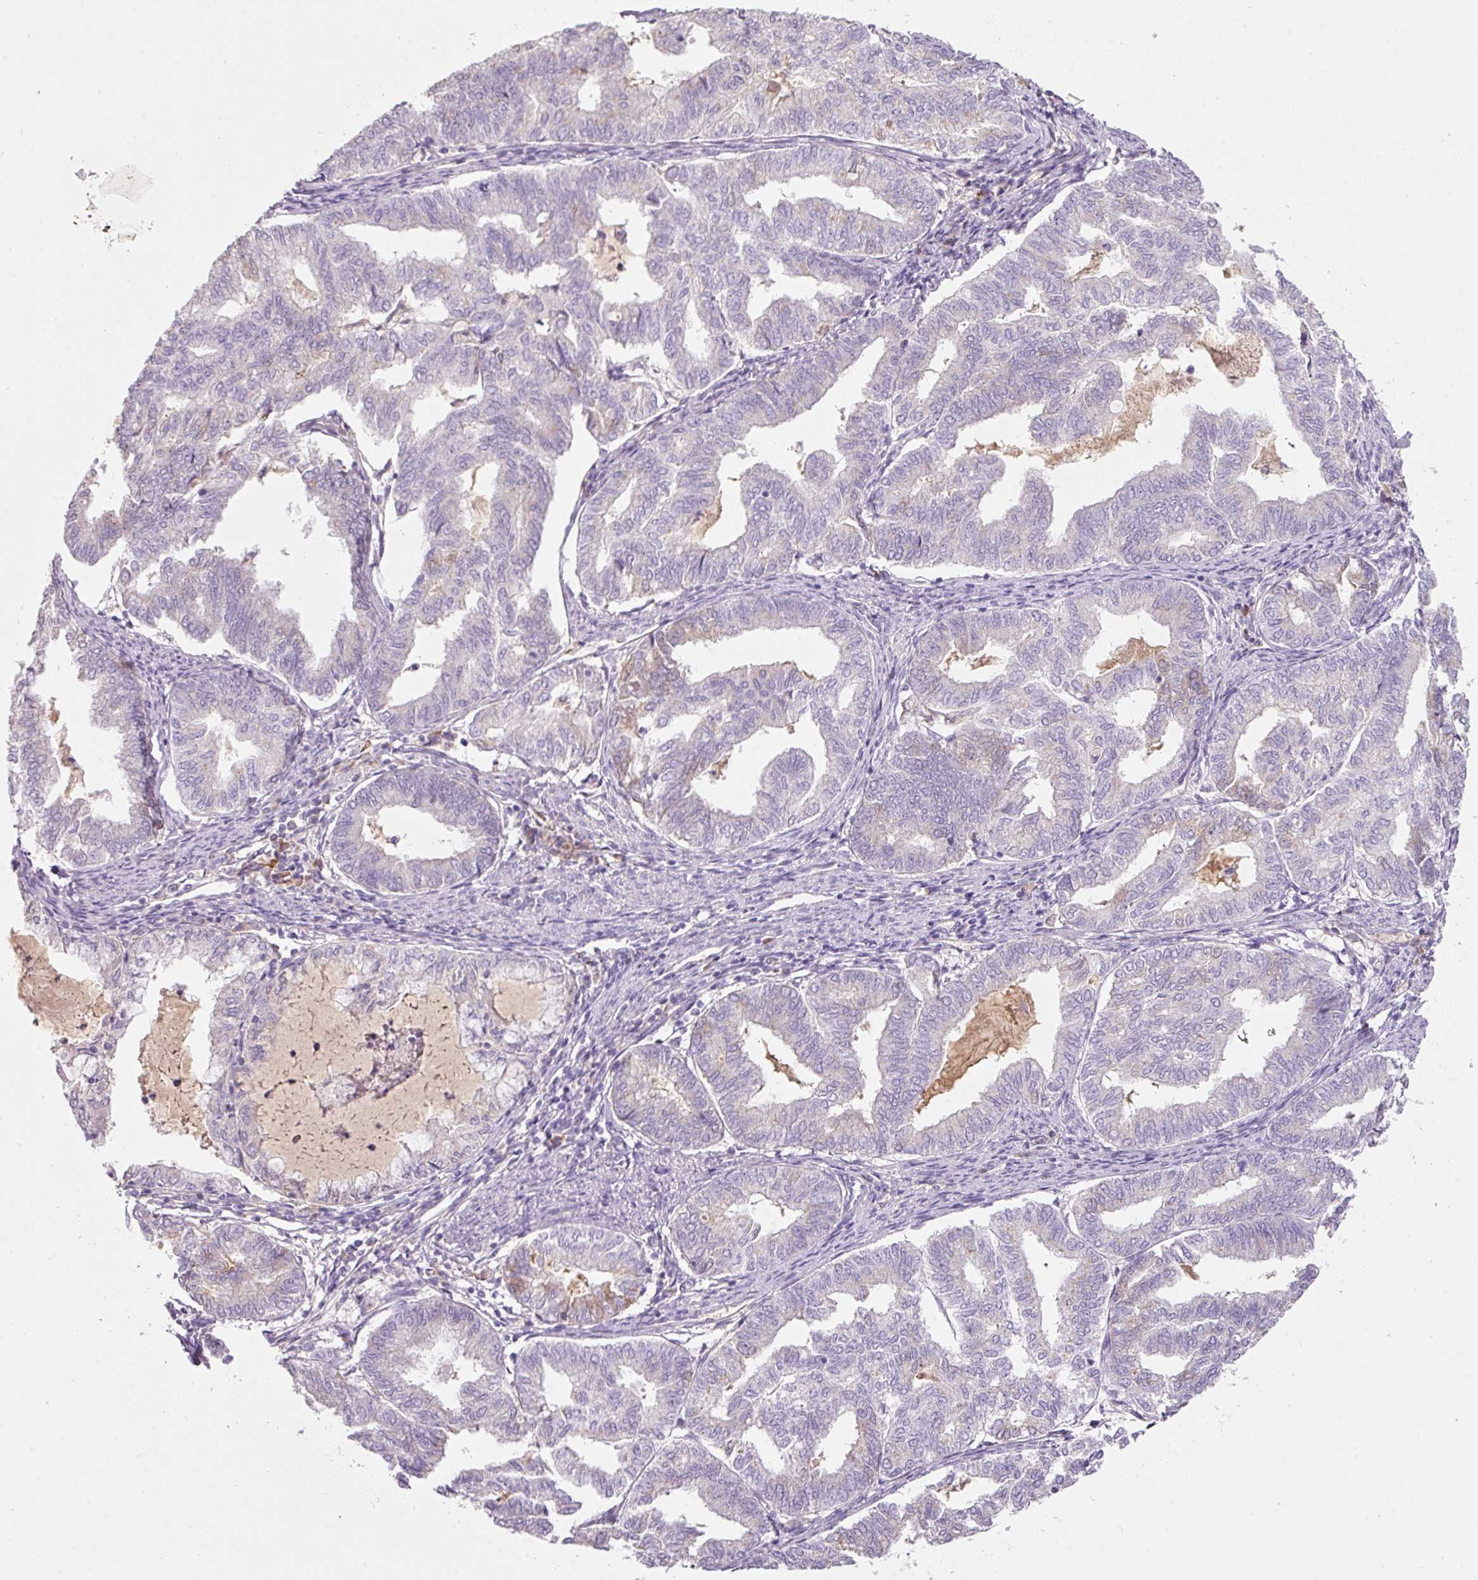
{"staining": {"intensity": "negative", "quantity": "none", "location": "none"}, "tissue": "endometrial cancer", "cell_type": "Tumor cells", "image_type": "cancer", "snomed": [{"axis": "morphology", "description": "Adenocarcinoma, NOS"}, {"axis": "topography", "description": "Endometrium"}], "caption": "DAB (3,3'-diaminobenzidine) immunohistochemical staining of human endometrial adenocarcinoma demonstrates no significant expression in tumor cells.", "gene": "TMEM37", "patient": {"sex": "female", "age": 79}}